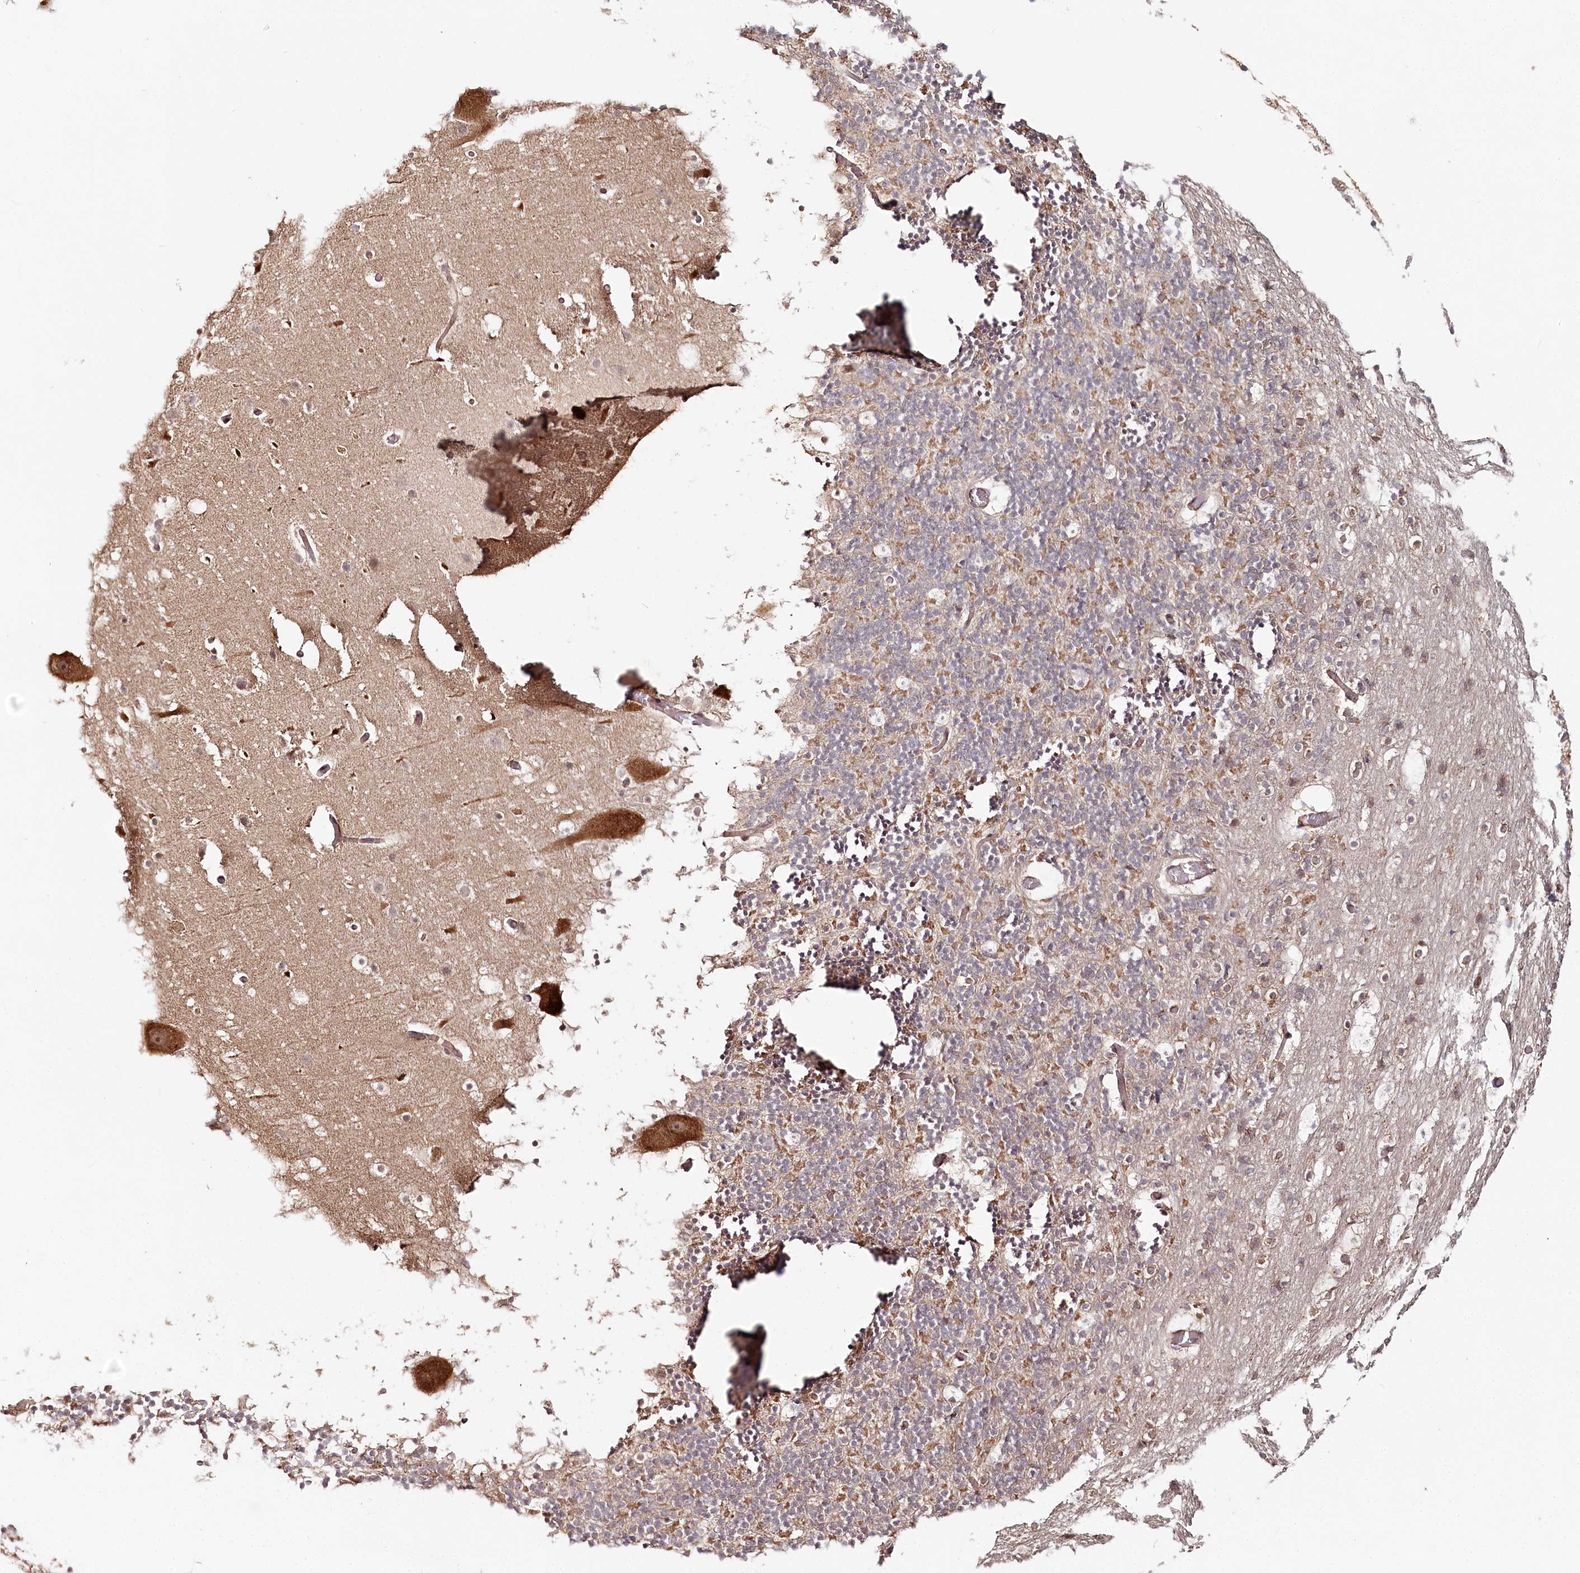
{"staining": {"intensity": "moderate", "quantity": "<25%", "location": "cytoplasmic/membranous"}, "tissue": "cerebellum", "cell_type": "Cells in granular layer", "image_type": "normal", "snomed": [{"axis": "morphology", "description": "Normal tissue, NOS"}, {"axis": "topography", "description": "Cerebellum"}], "caption": "The immunohistochemical stain shows moderate cytoplasmic/membranous staining in cells in granular layer of normal cerebellum.", "gene": "OTUD4", "patient": {"sex": "male", "age": 57}}